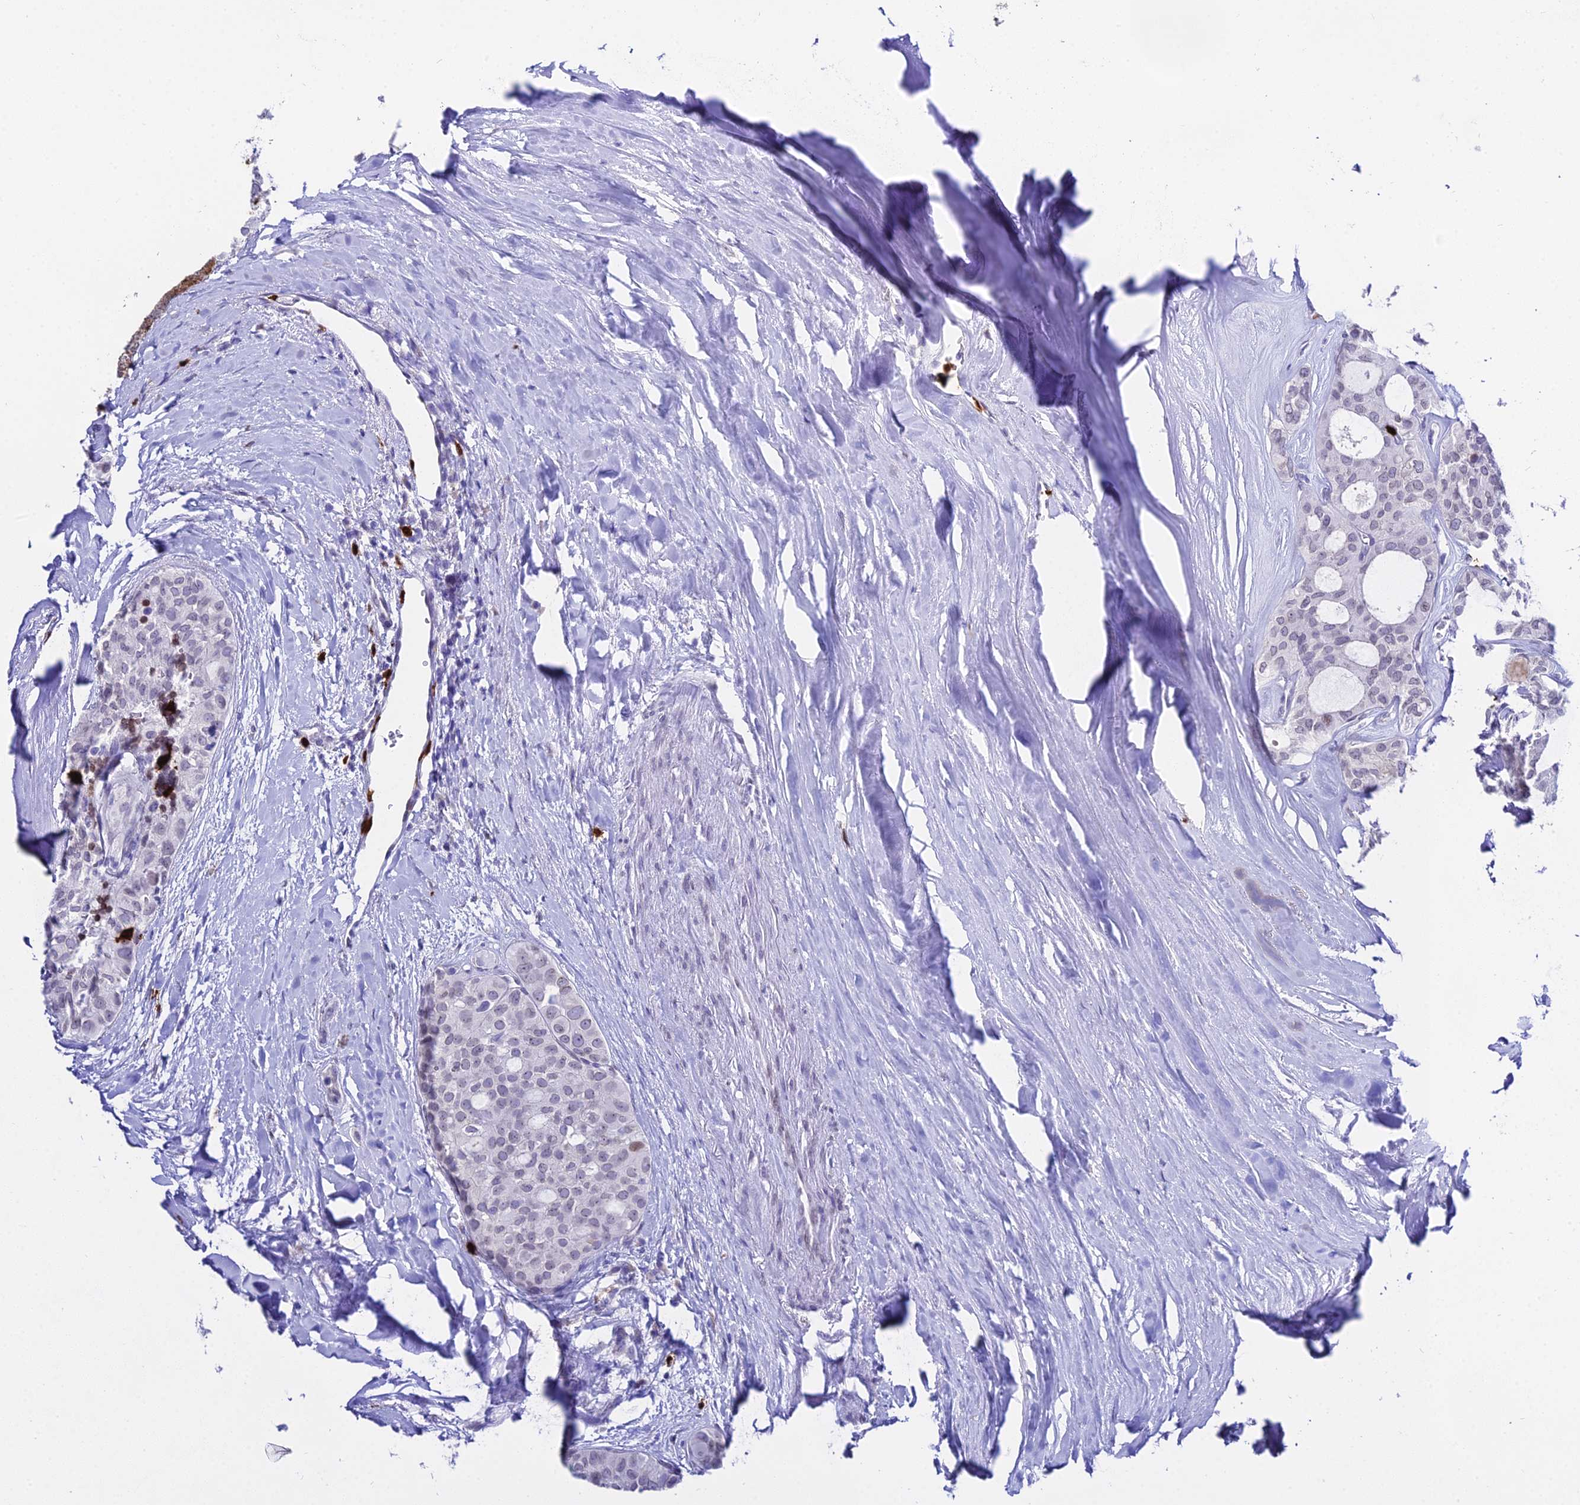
{"staining": {"intensity": "negative", "quantity": "none", "location": "none"}, "tissue": "thyroid cancer", "cell_type": "Tumor cells", "image_type": "cancer", "snomed": [{"axis": "morphology", "description": "Follicular adenoma carcinoma, NOS"}, {"axis": "topography", "description": "Thyroid gland"}], "caption": "The immunohistochemistry (IHC) histopathology image has no significant positivity in tumor cells of thyroid cancer (follicular adenoma carcinoma) tissue.", "gene": "MCM10", "patient": {"sex": "male", "age": 75}}